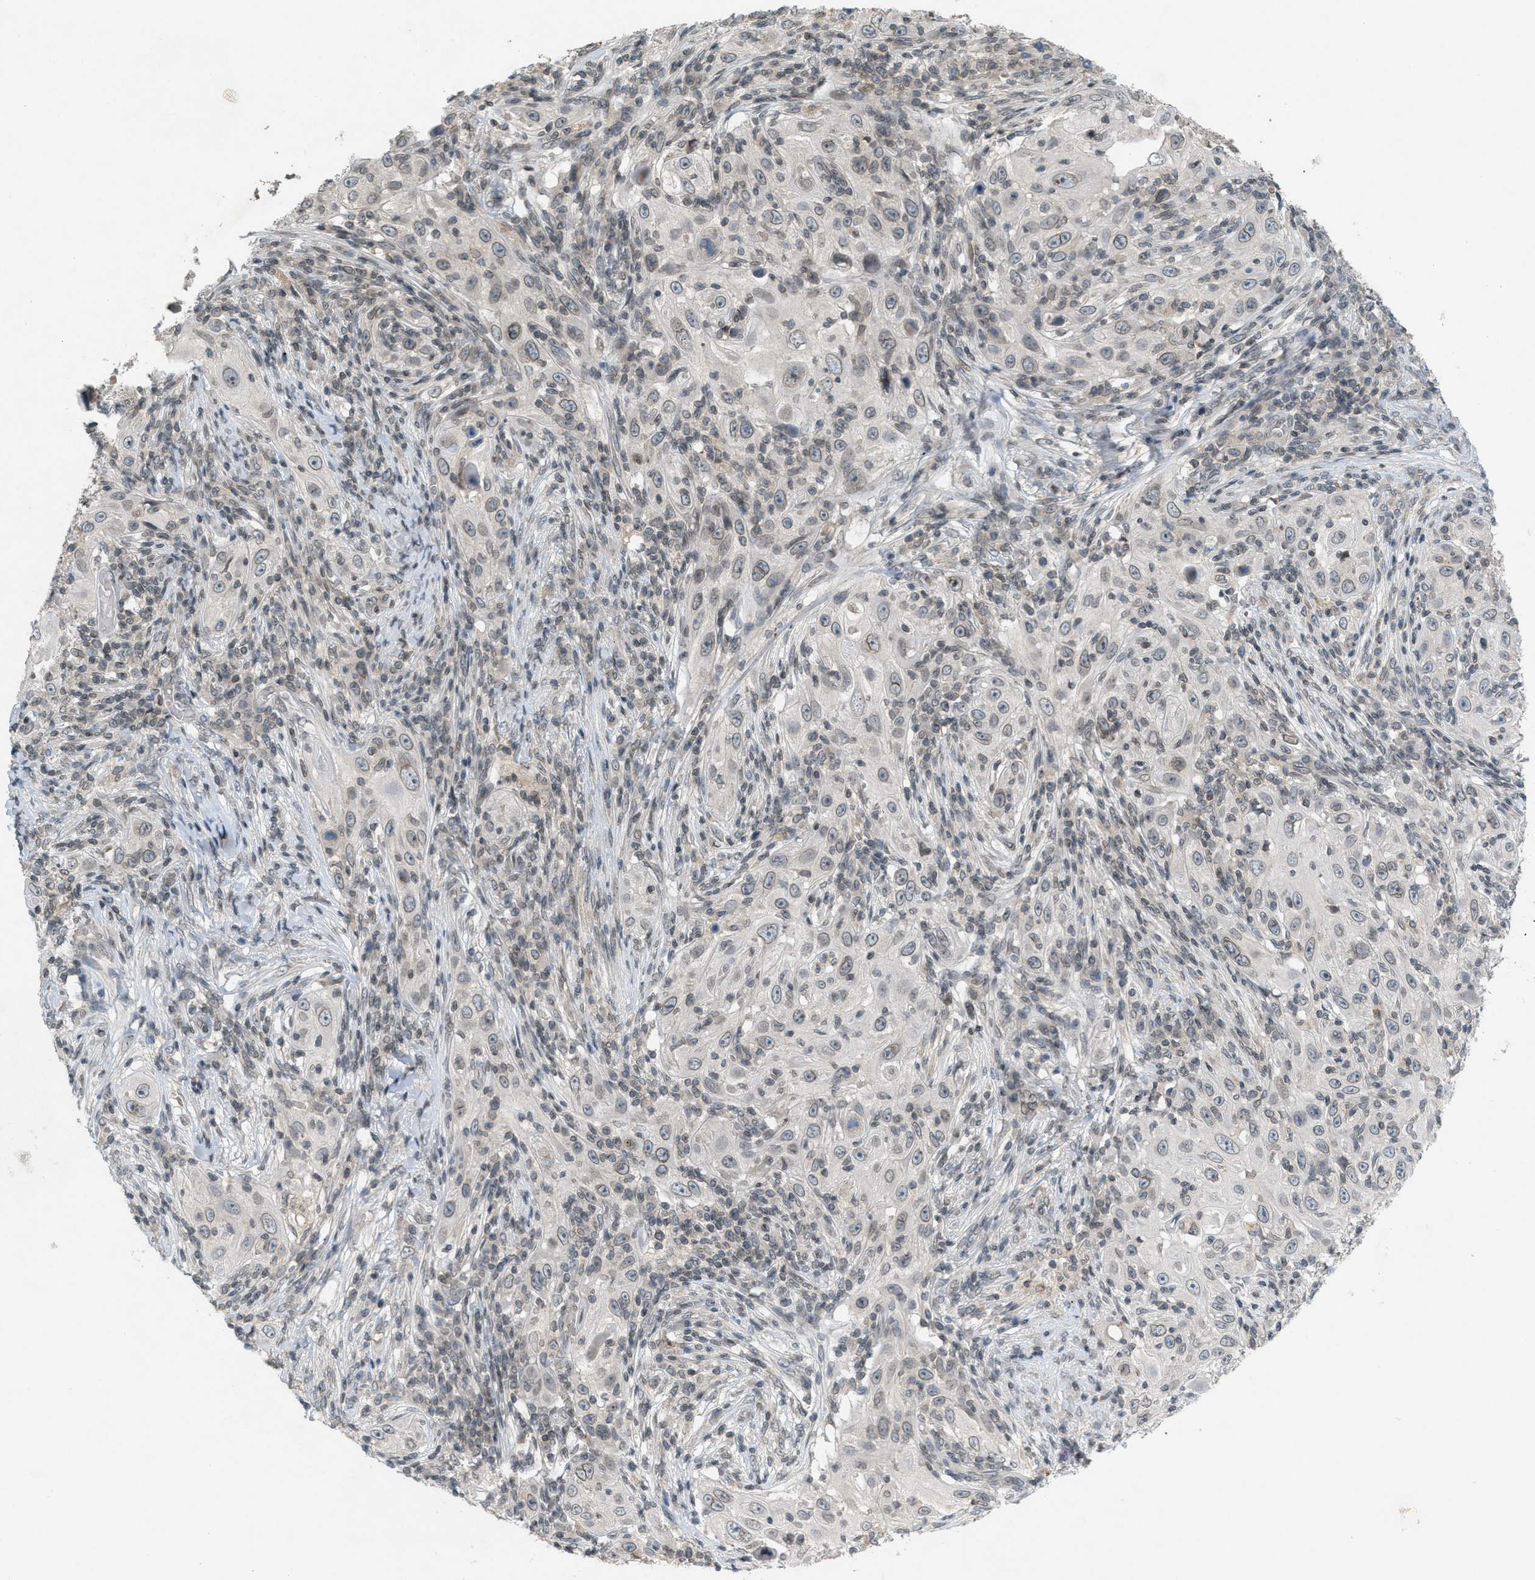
{"staining": {"intensity": "weak", "quantity": ">75%", "location": "cytoplasmic/membranous,nuclear"}, "tissue": "skin cancer", "cell_type": "Tumor cells", "image_type": "cancer", "snomed": [{"axis": "morphology", "description": "Squamous cell carcinoma, NOS"}, {"axis": "topography", "description": "Skin"}], "caption": "High-magnification brightfield microscopy of squamous cell carcinoma (skin) stained with DAB (brown) and counterstained with hematoxylin (blue). tumor cells exhibit weak cytoplasmic/membranous and nuclear expression is seen in approximately>75% of cells.", "gene": "ABHD6", "patient": {"sex": "female", "age": 88}}